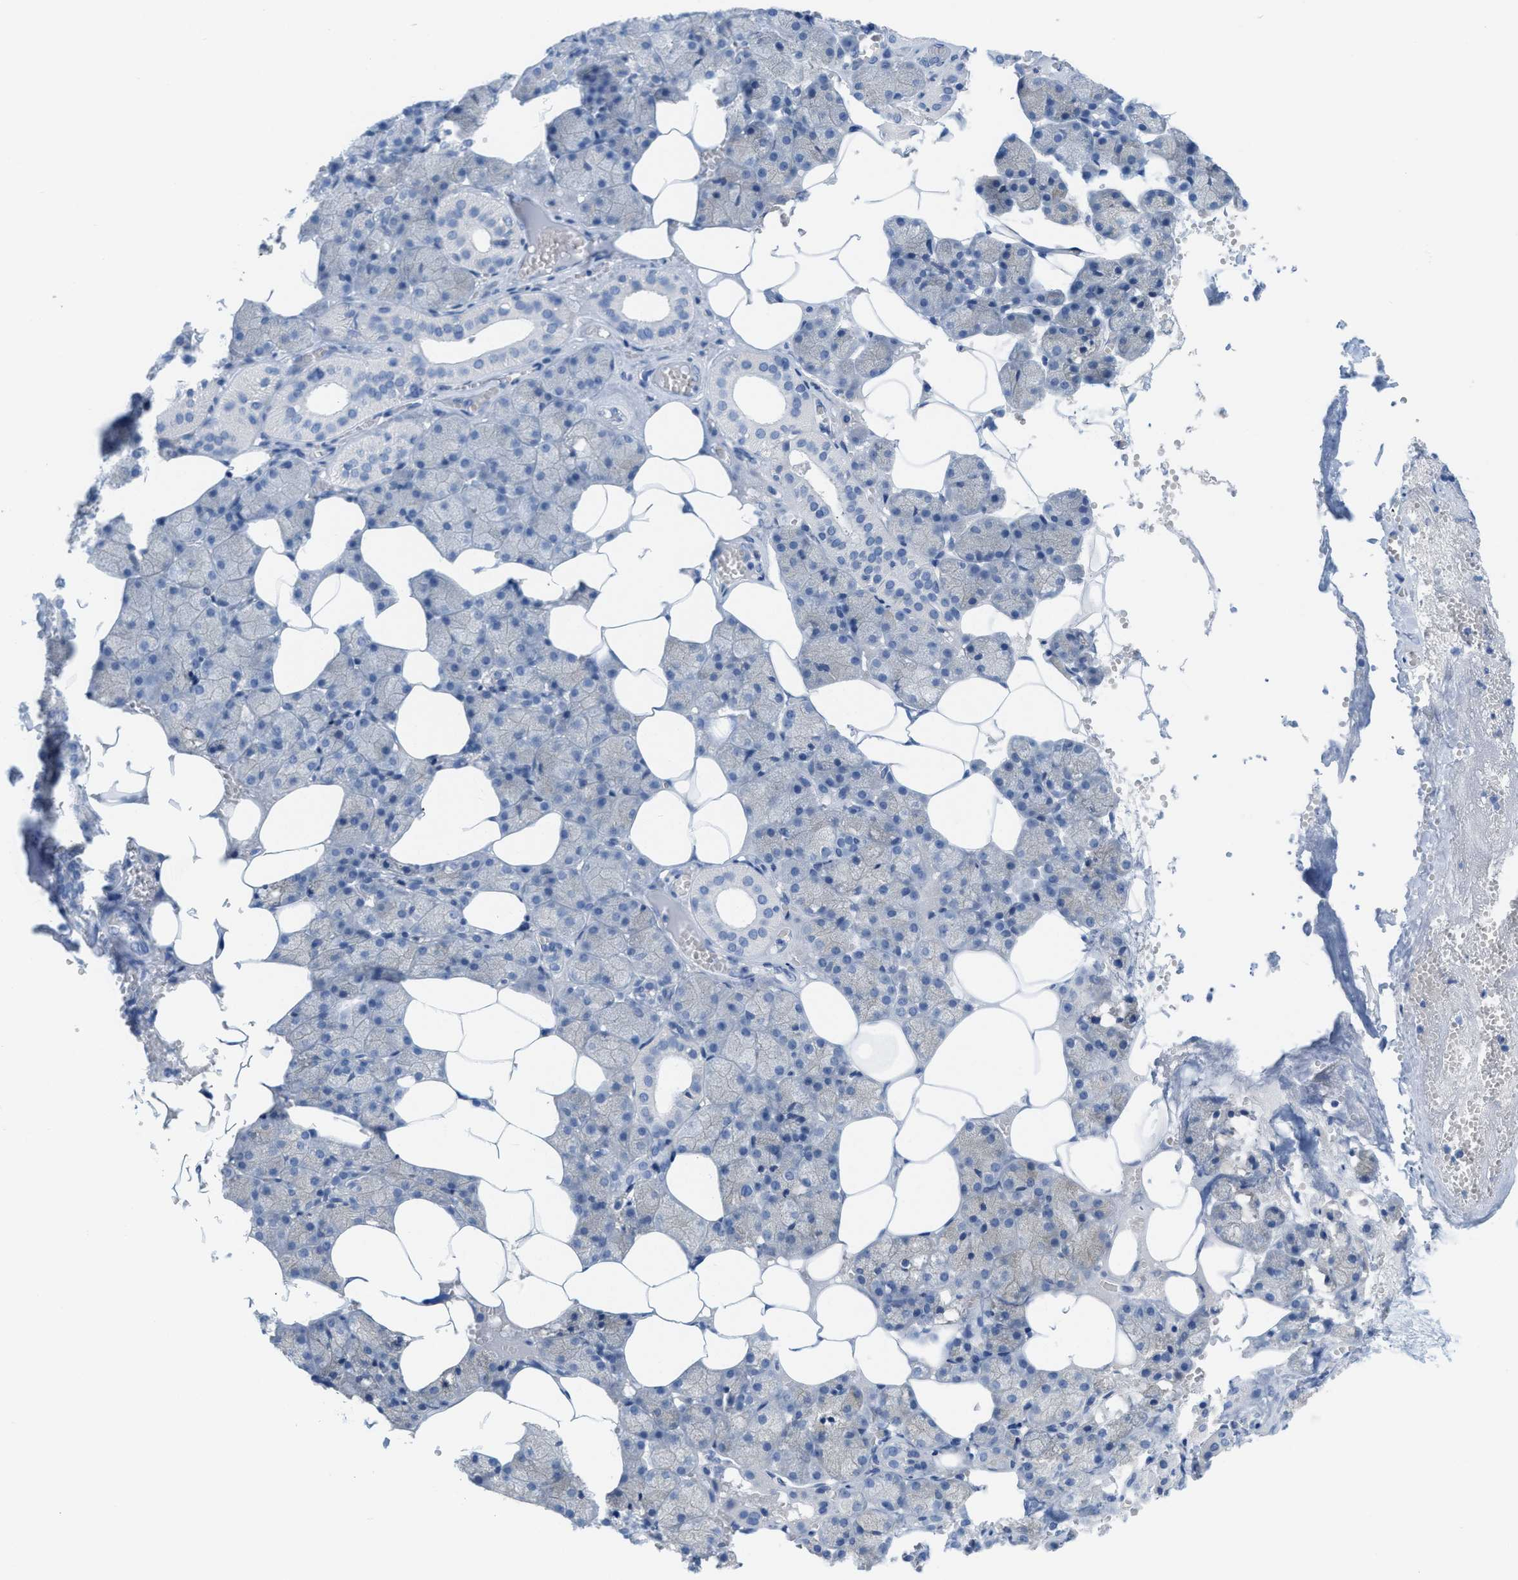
{"staining": {"intensity": "negative", "quantity": "none", "location": "none"}, "tissue": "salivary gland", "cell_type": "Glandular cells", "image_type": "normal", "snomed": [{"axis": "morphology", "description": "Normal tissue, NOS"}, {"axis": "topography", "description": "Salivary gland"}], "caption": "DAB (3,3'-diaminobenzidine) immunohistochemical staining of normal human salivary gland reveals no significant staining in glandular cells.", "gene": "SLC3A2", "patient": {"sex": "male", "age": 62}}